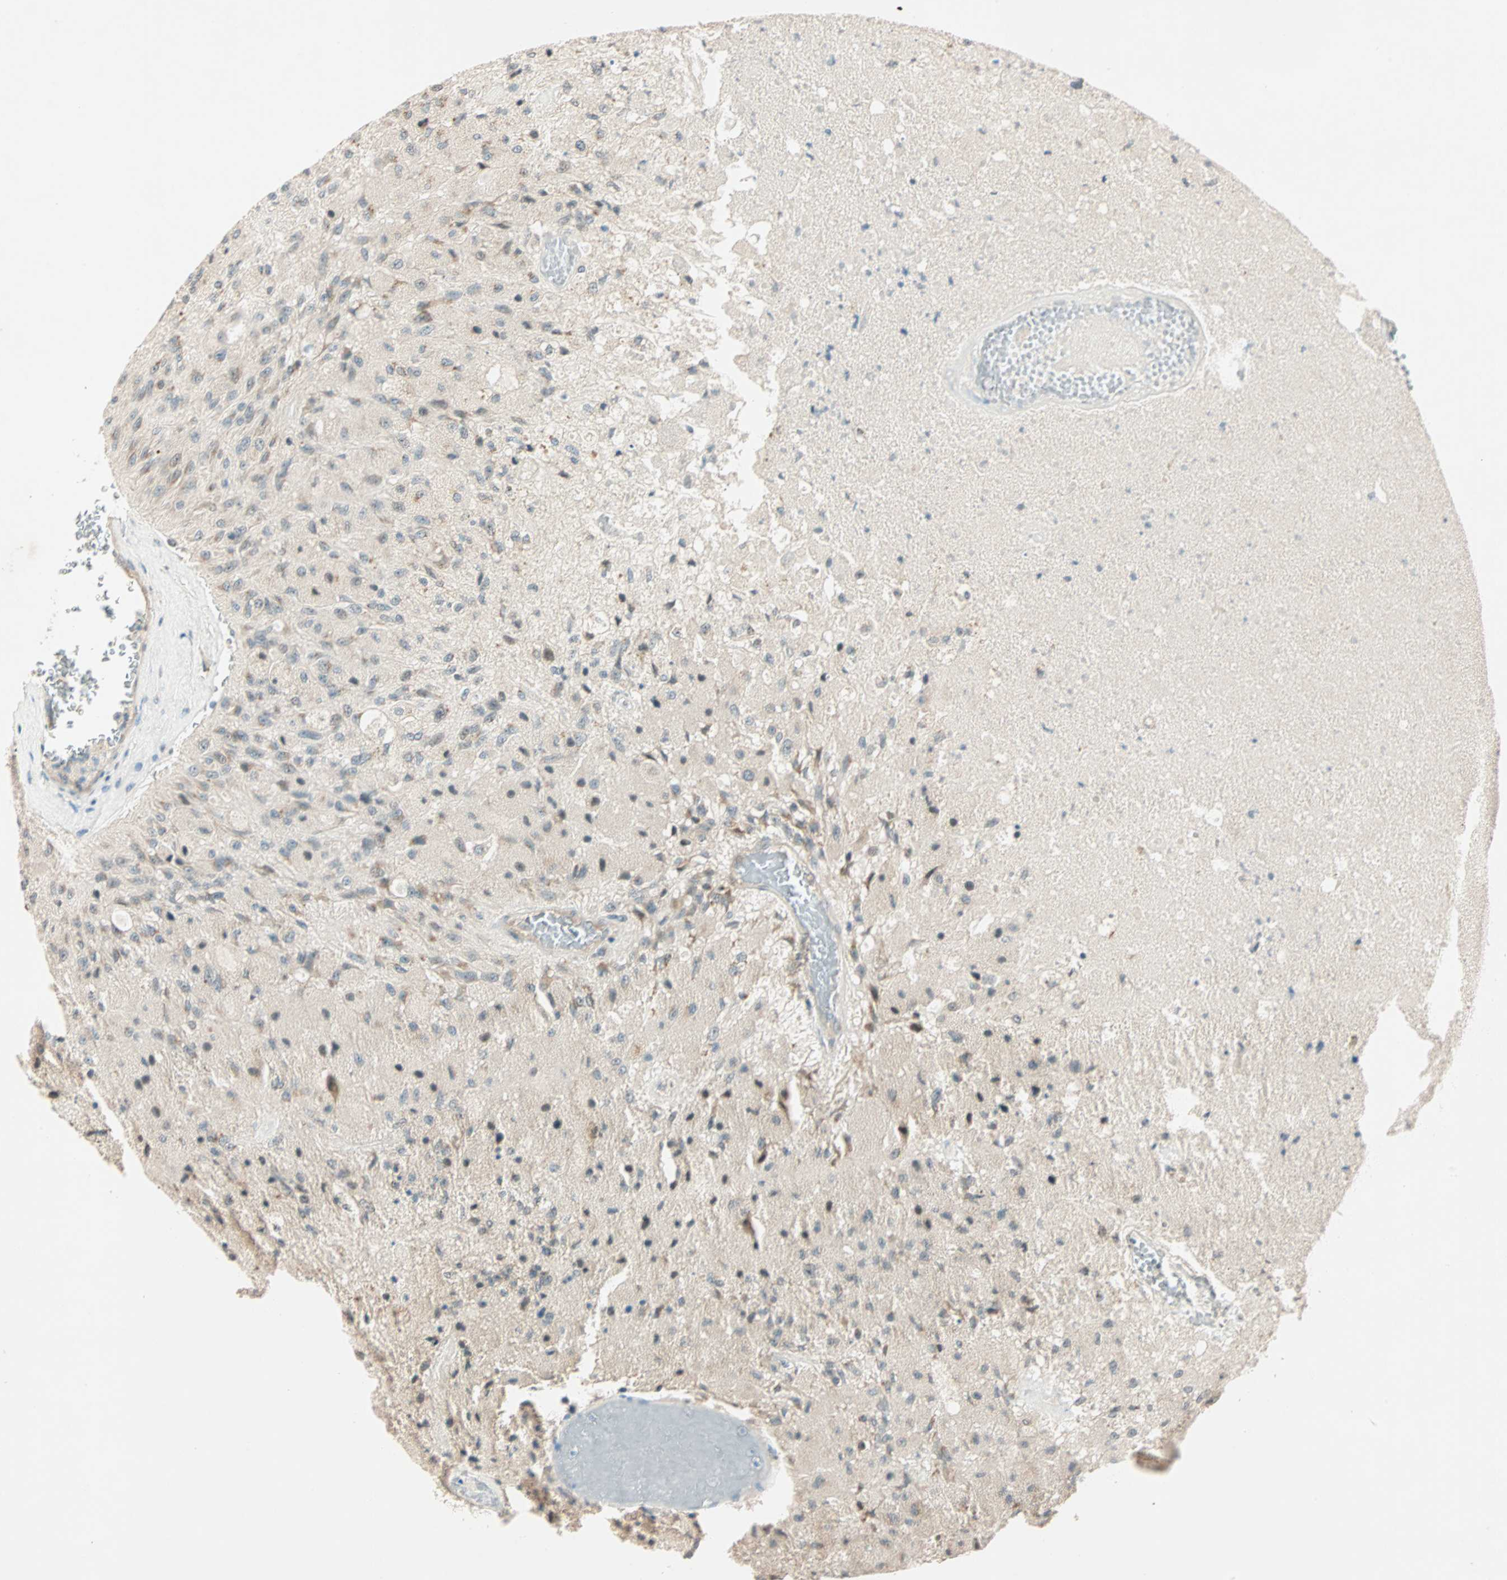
{"staining": {"intensity": "weak", "quantity": "<25%", "location": "cytoplasmic/membranous"}, "tissue": "glioma", "cell_type": "Tumor cells", "image_type": "cancer", "snomed": [{"axis": "morphology", "description": "Normal tissue, NOS"}, {"axis": "morphology", "description": "Glioma, malignant, High grade"}, {"axis": "topography", "description": "Cerebral cortex"}], "caption": "Protein analysis of malignant high-grade glioma reveals no significant expression in tumor cells.", "gene": "PRDM2", "patient": {"sex": "male", "age": 77}}